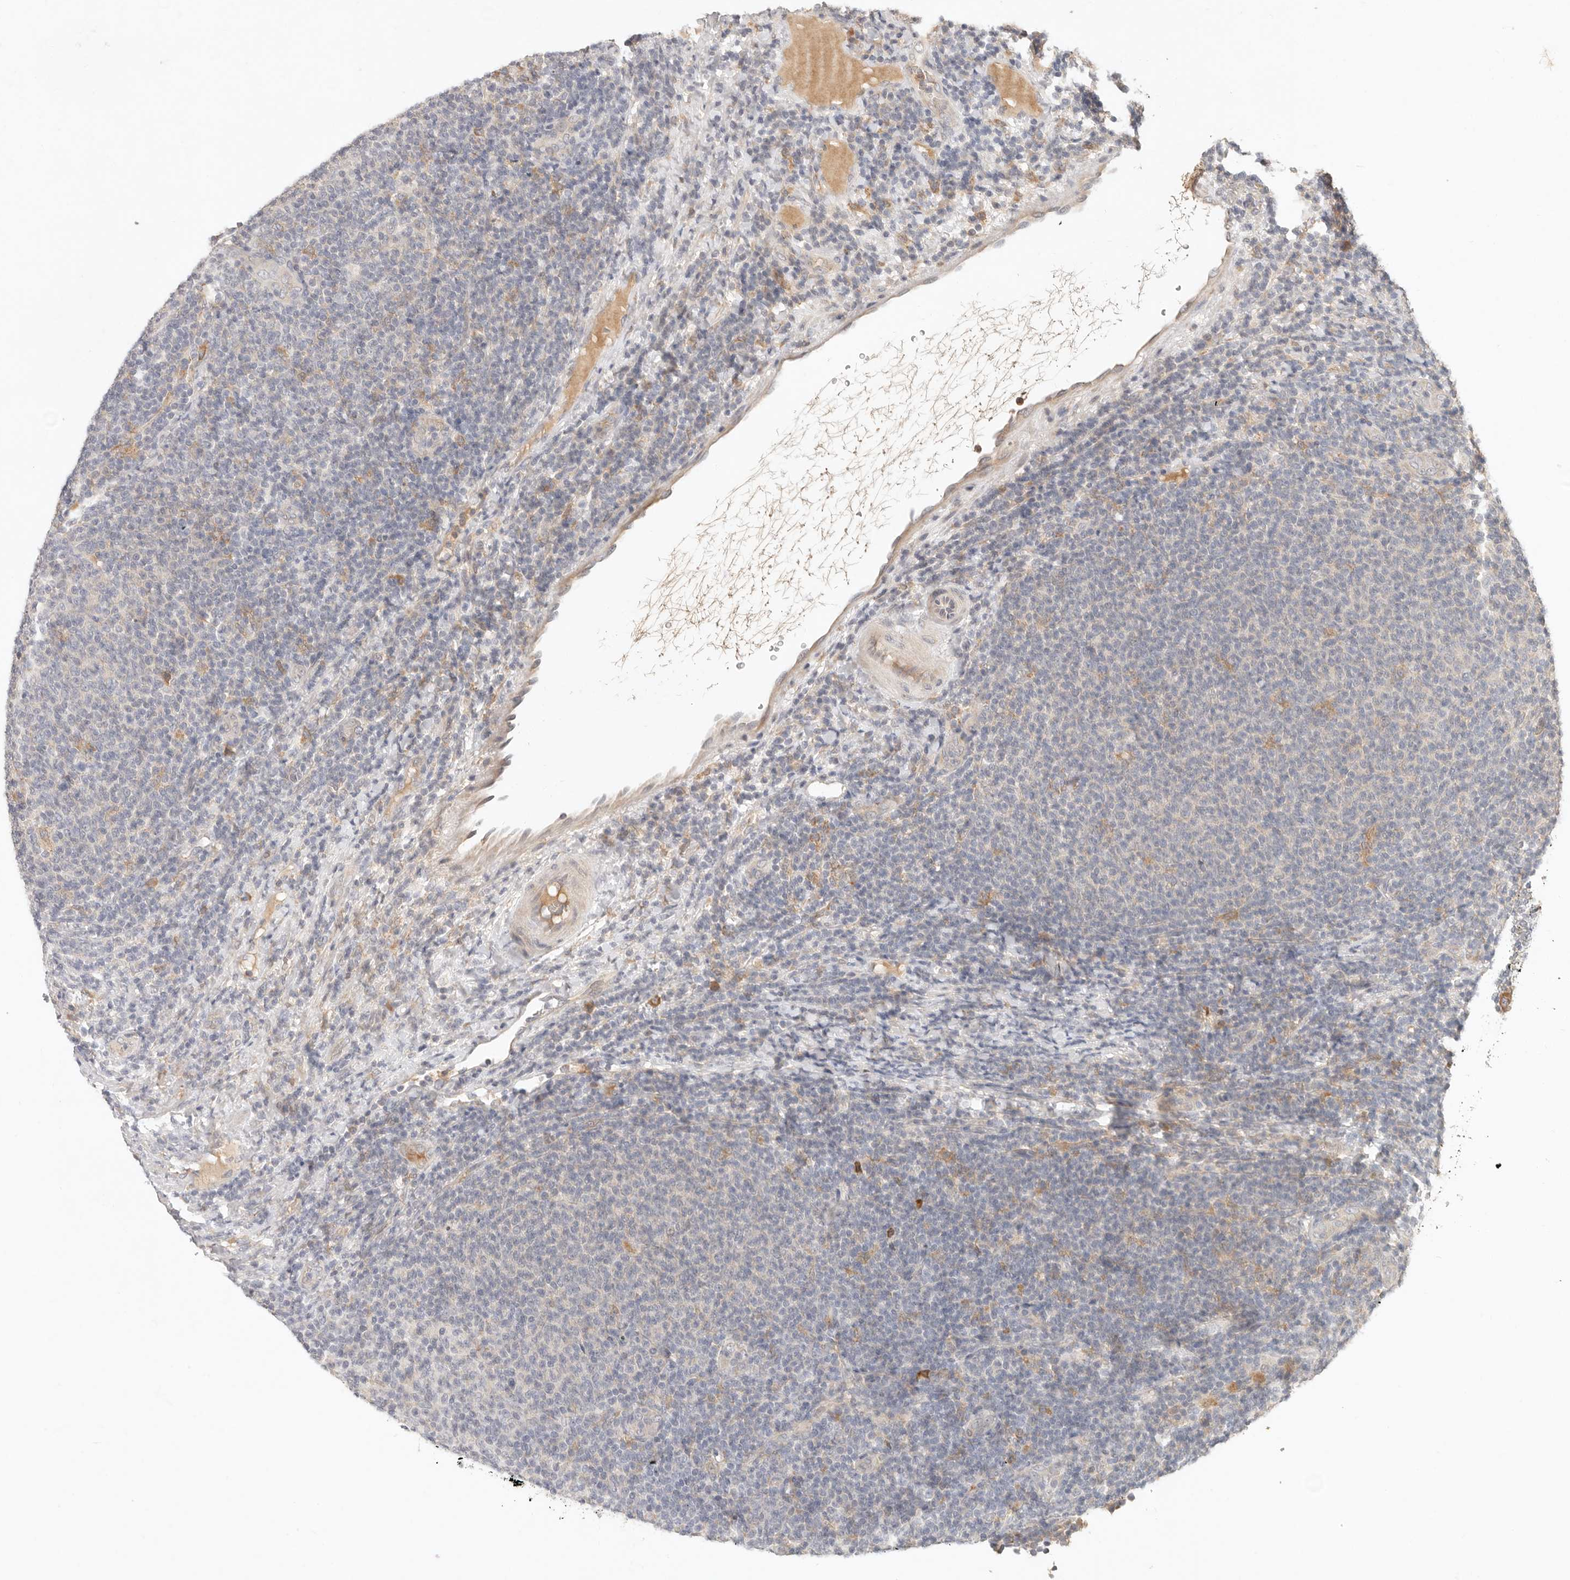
{"staining": {"intensity": "negative", "quantity": "none", "location": "none"}, "tissue": "lymphoma", "cell_type": "Tumor cells", "image_type": "cancer", "snomed": [{"axis": "morphology", "description": "Malignant lymphoma, non-Hodgkin's type, Low grade"}, {"axis": "topography", "description": "Lymph node"}], "caption": "IHC histopathology image of neoplastic tissue: human low-grade malignant lymphoma, non-Hodgkin's type stained with DAB displays no significant protein expression in tumor cells.", "gene": "ARHGEF10L", "patient": {"sex": "male", "age": 66}}